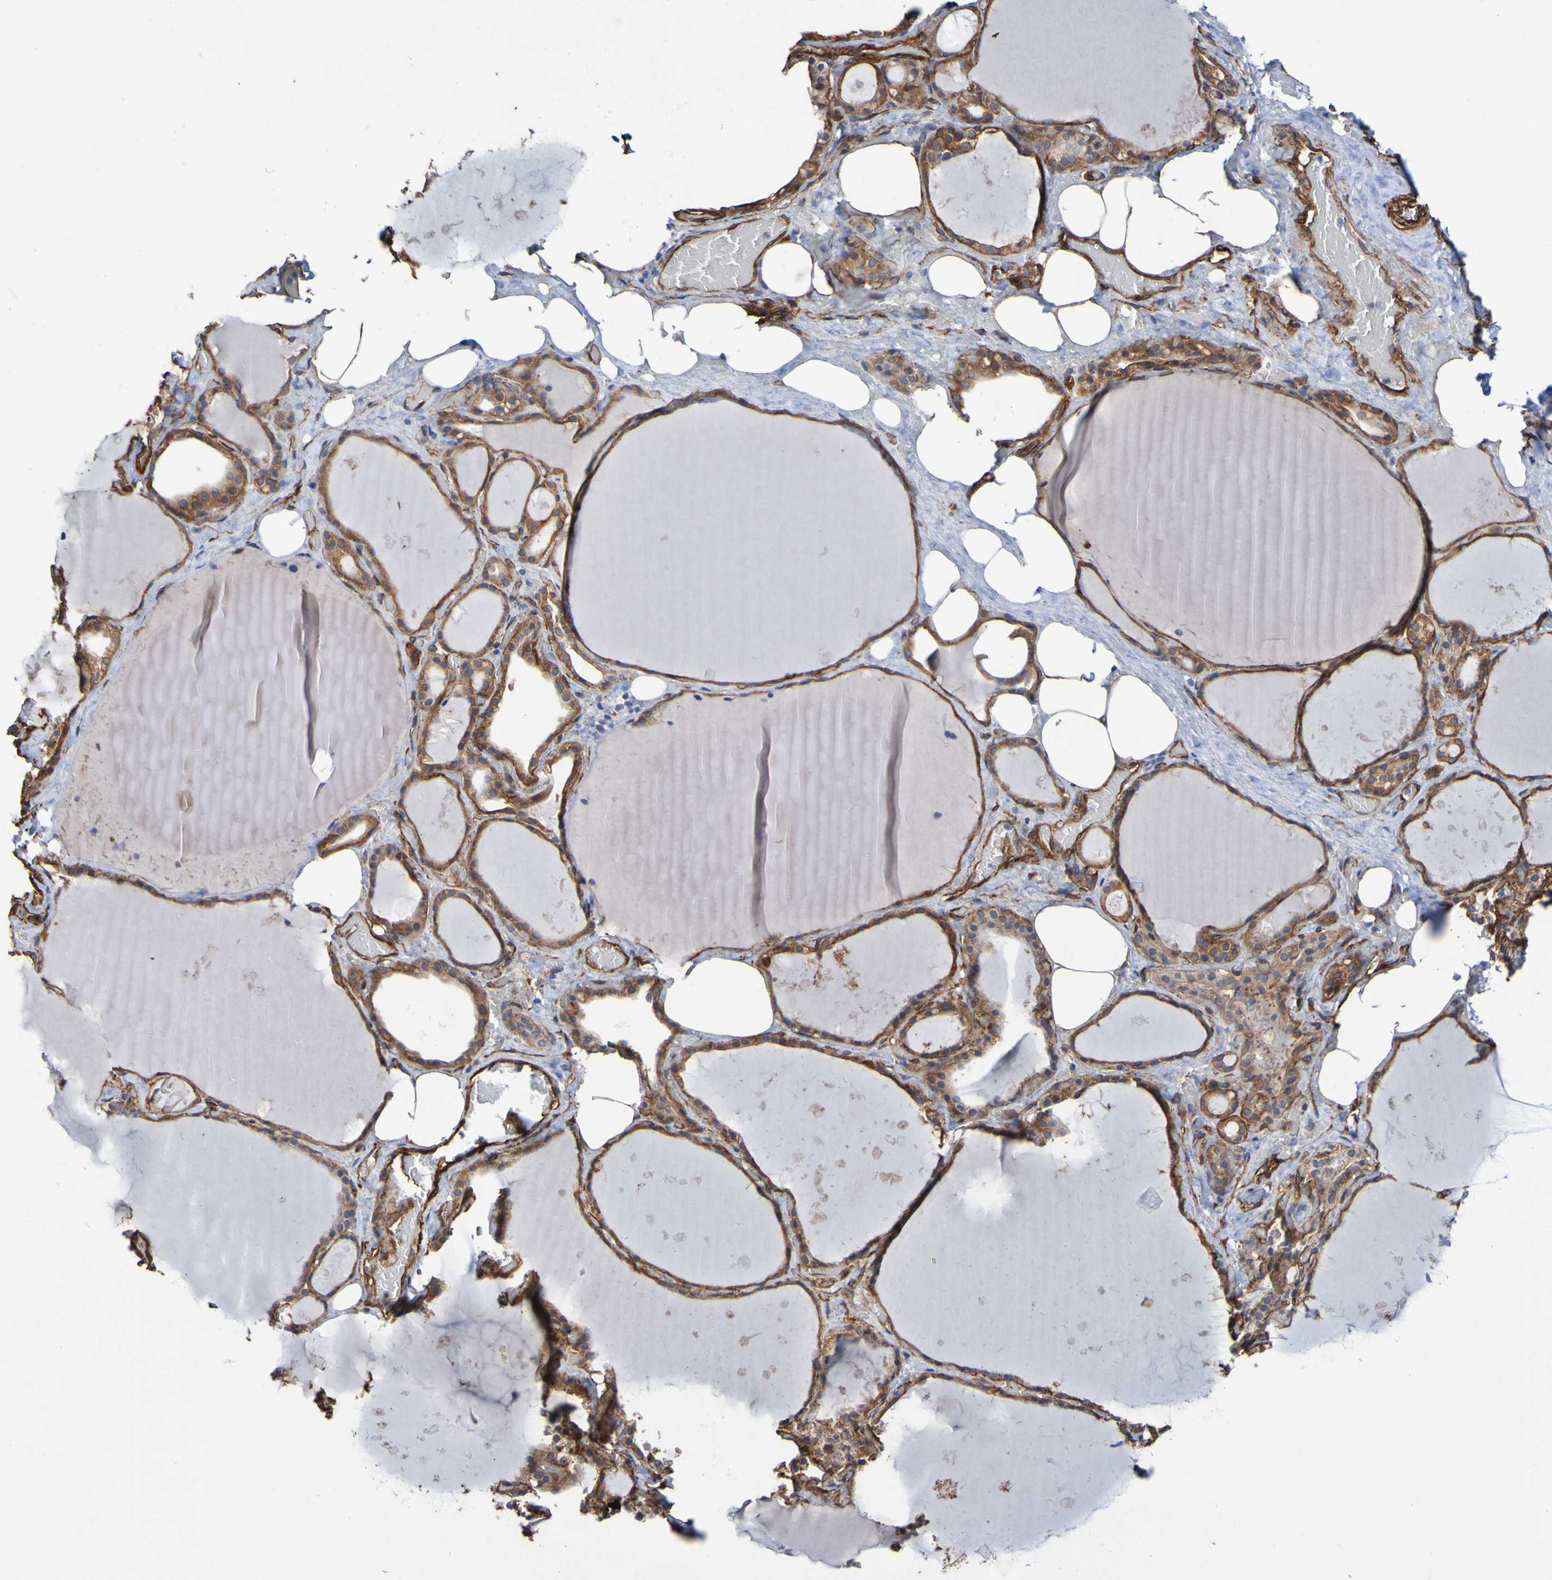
{"staining": {"intensity": "strong", "quantity": ">75%", "location": "cytoplasmic/membranous"}, "tissue": "thyroid gland", "cell_type": "Glandular cells", "image_type": "normal", "snomed": [{"axis": "morphology", "description": "Normal tissue, NOS"}, {"axis": "topography", "description": "Thyroid gland"}], "caption": "Unremarkable thyroid gland demonstrates strong cytoplasmic/membranous positivity in approximately >75% of glandular cells, visualized by immunohistochemistry.", "gene": "ELMOD3", "patient": {"sex": "male", "age": 61}}